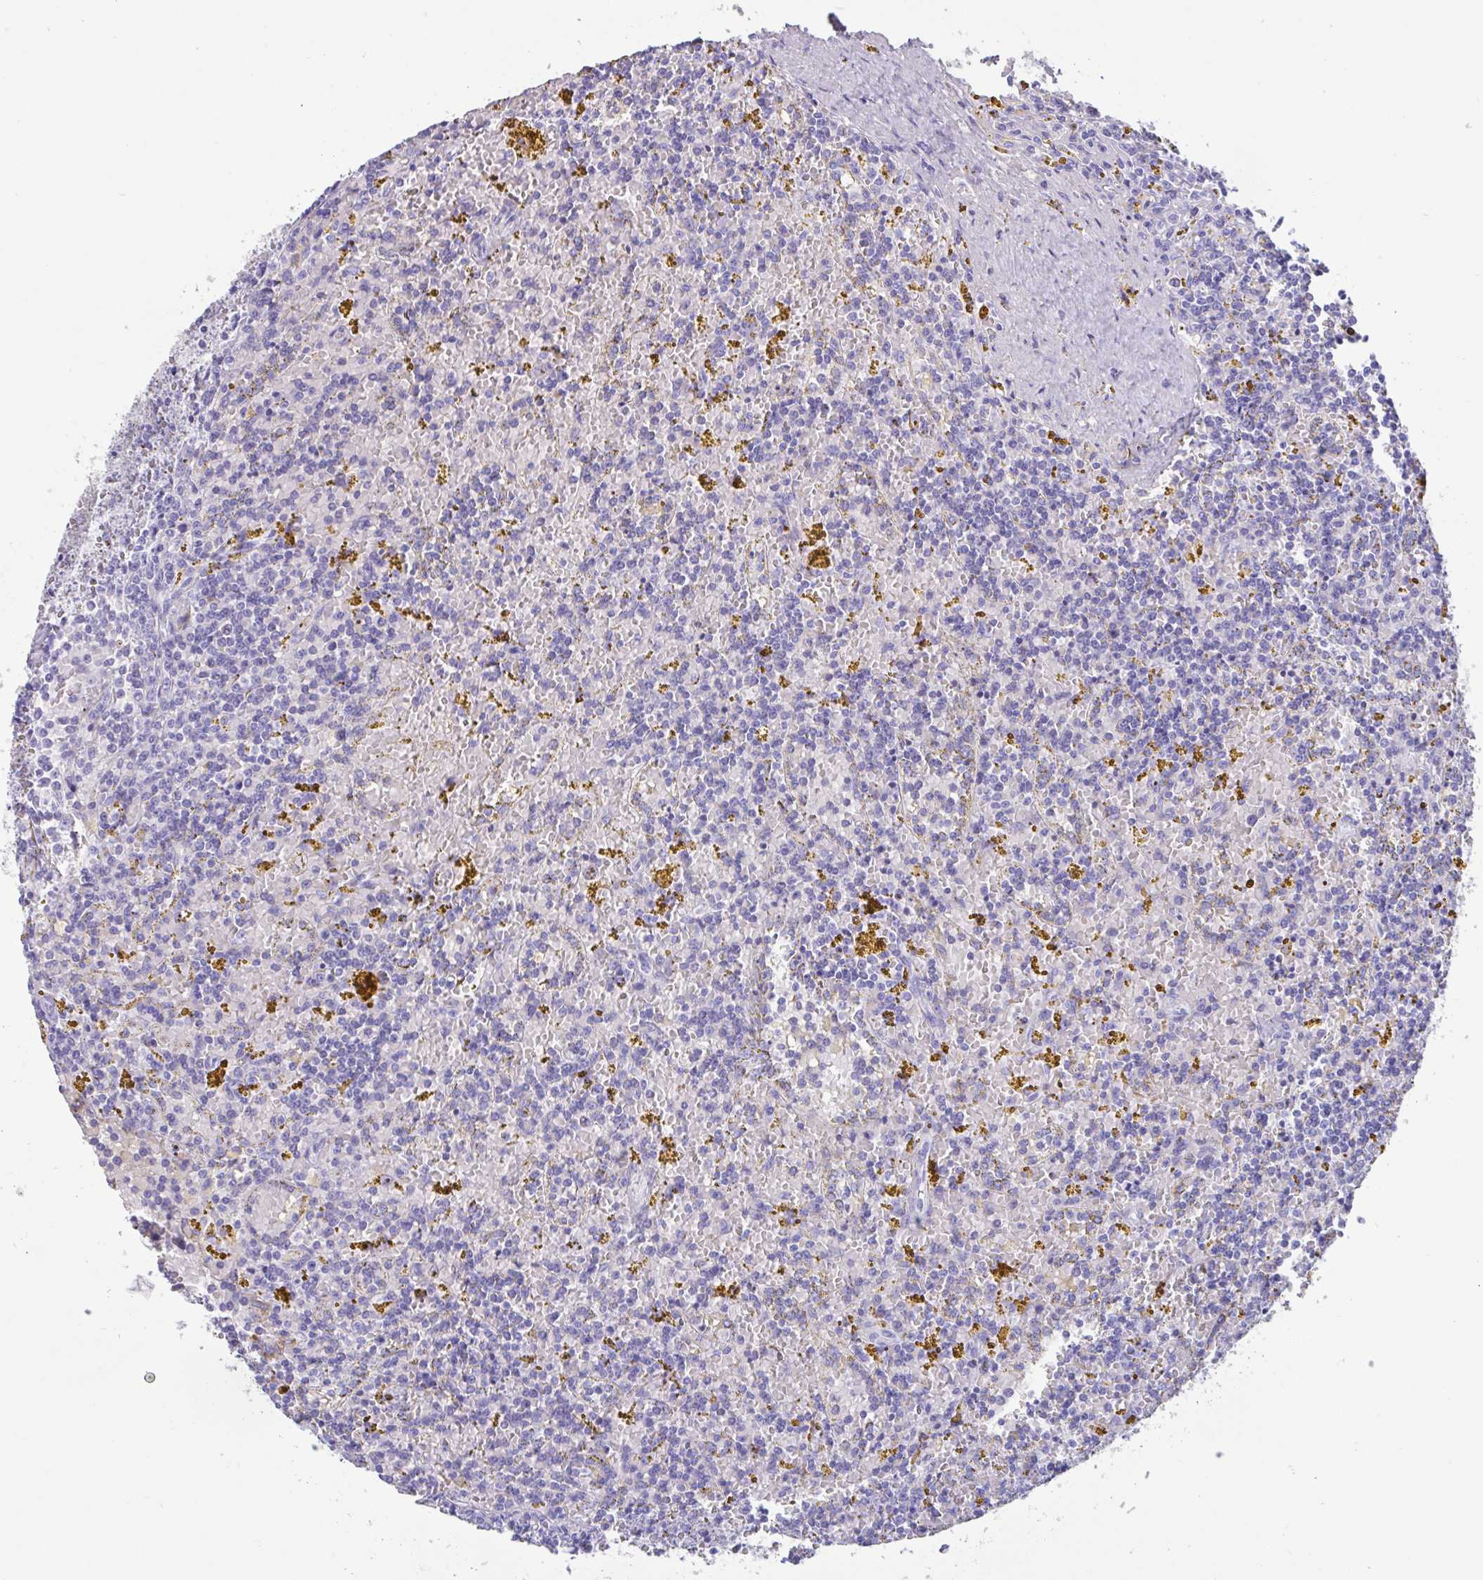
{"staining": {"intensity": "negative", "quantity": "none", "location": "none"}, "tissue": "lymphoma", "cell_type": "Tumor cells", "image_type": "cancer", "snomed": [{"axis": "morphology", "description": "Malignant lymphoma, non-Hodgkin's type, Low grade"}, {"axis": "topography", "description": "Spleen"}, {"axis": "topography", "description": "Lymph node"}], "caption": "High power microscopy histopathology image of an immunohistochemistry micrograph of malignant lymphoma, non-Hodgkin's type (low-grade), revealing no significant positivity in tumor cells.", "gene": "TNNC1", "patient": {"sex": "female", "age": 66}}